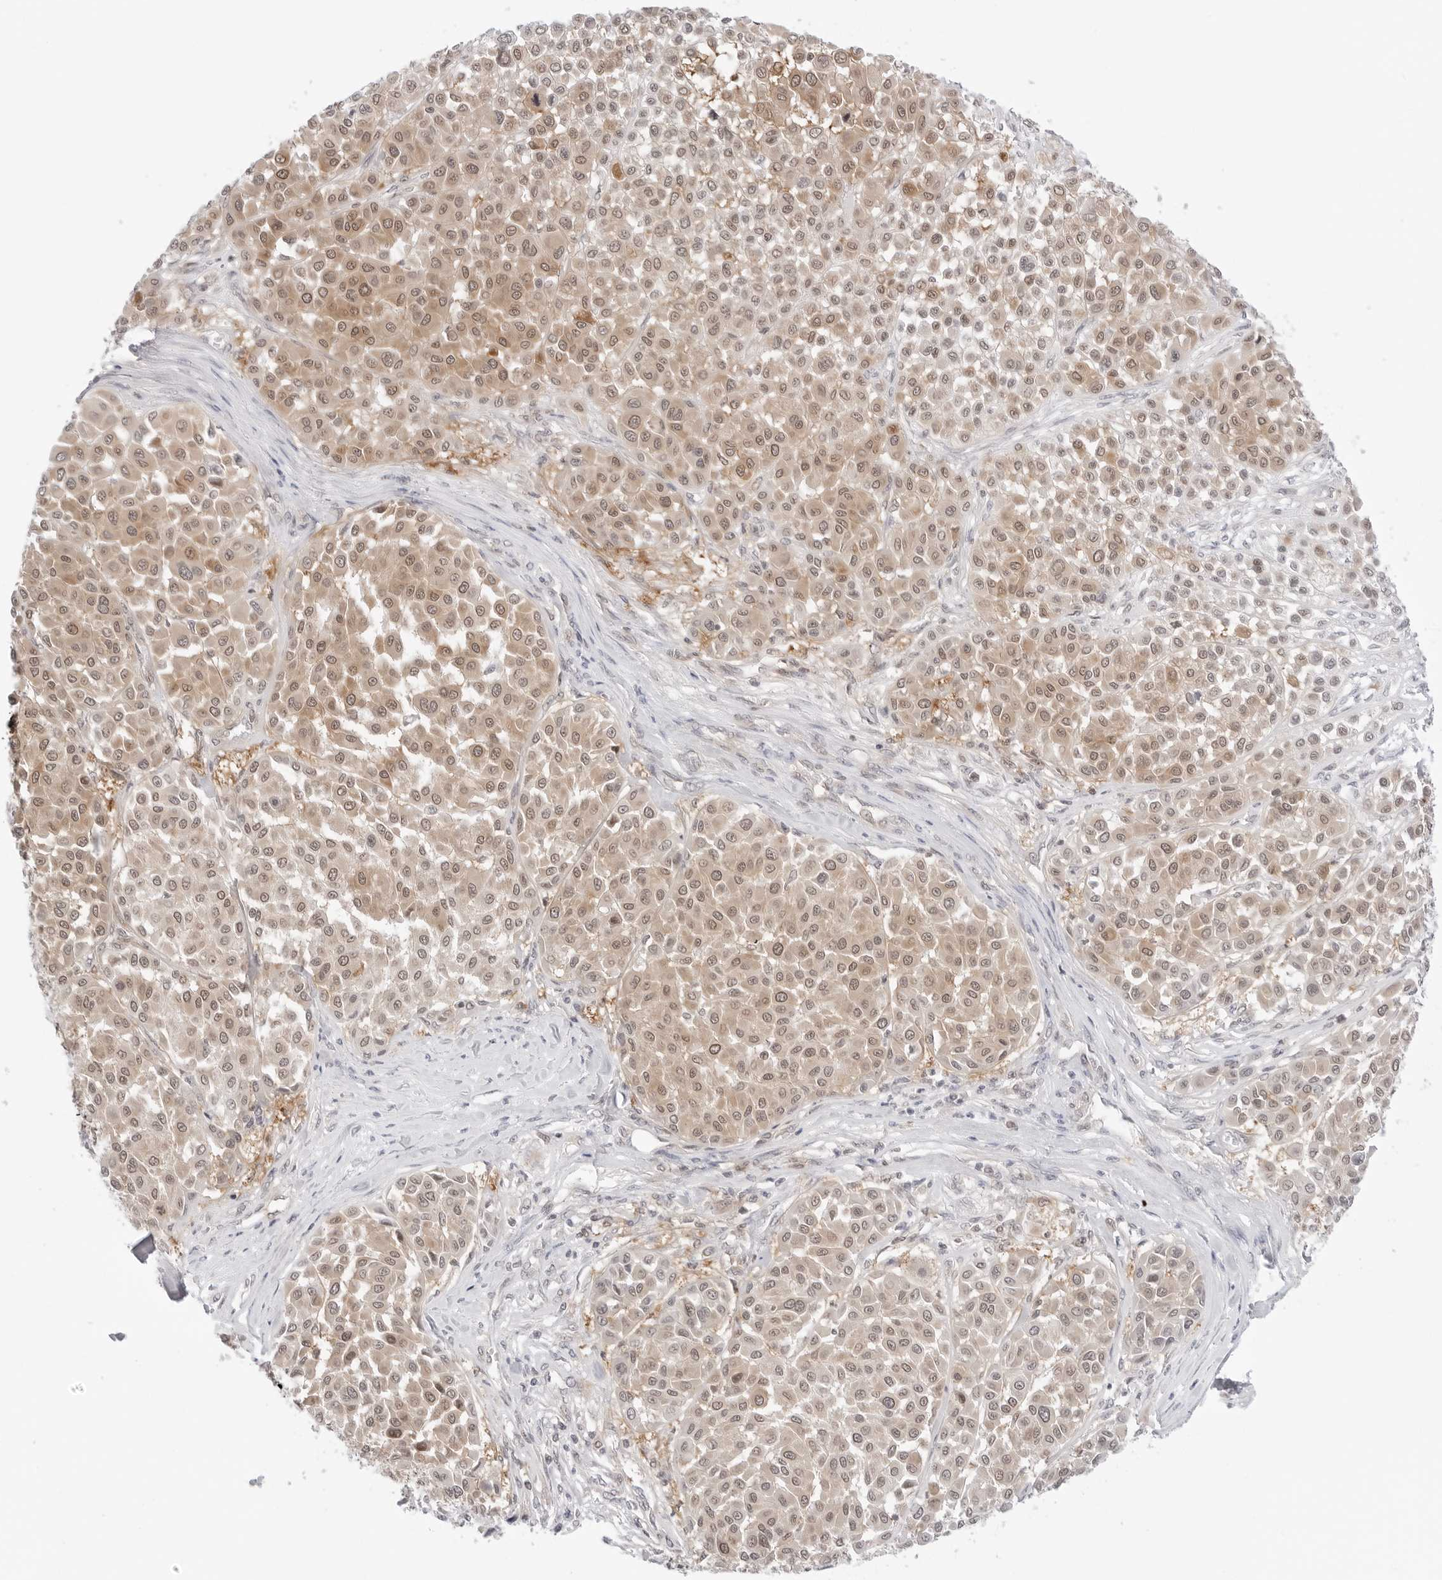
{"staining": {"intensity": "moderate", "quantity": ">75%", "location": "cytoplasmic/membranous,nuclear"}, "tissue": "melanoma", "cell_type": "Tumor cells", "image_type": "cancer", "snomed": [{"axis": "morphology", "description": "Malignant melanoma, Metastatic site"}, {"axis": "topography", "description": "Soft tissue"}], "caption": "The image demonstrates staining of malignant melanoma (metastatic site), revealing moderate cytoplasmic/membranous and nuclear protein expression (brown color) within tumor cells.", "gene": "NUDC", "patient": {"sex": "male", "age": 41}}